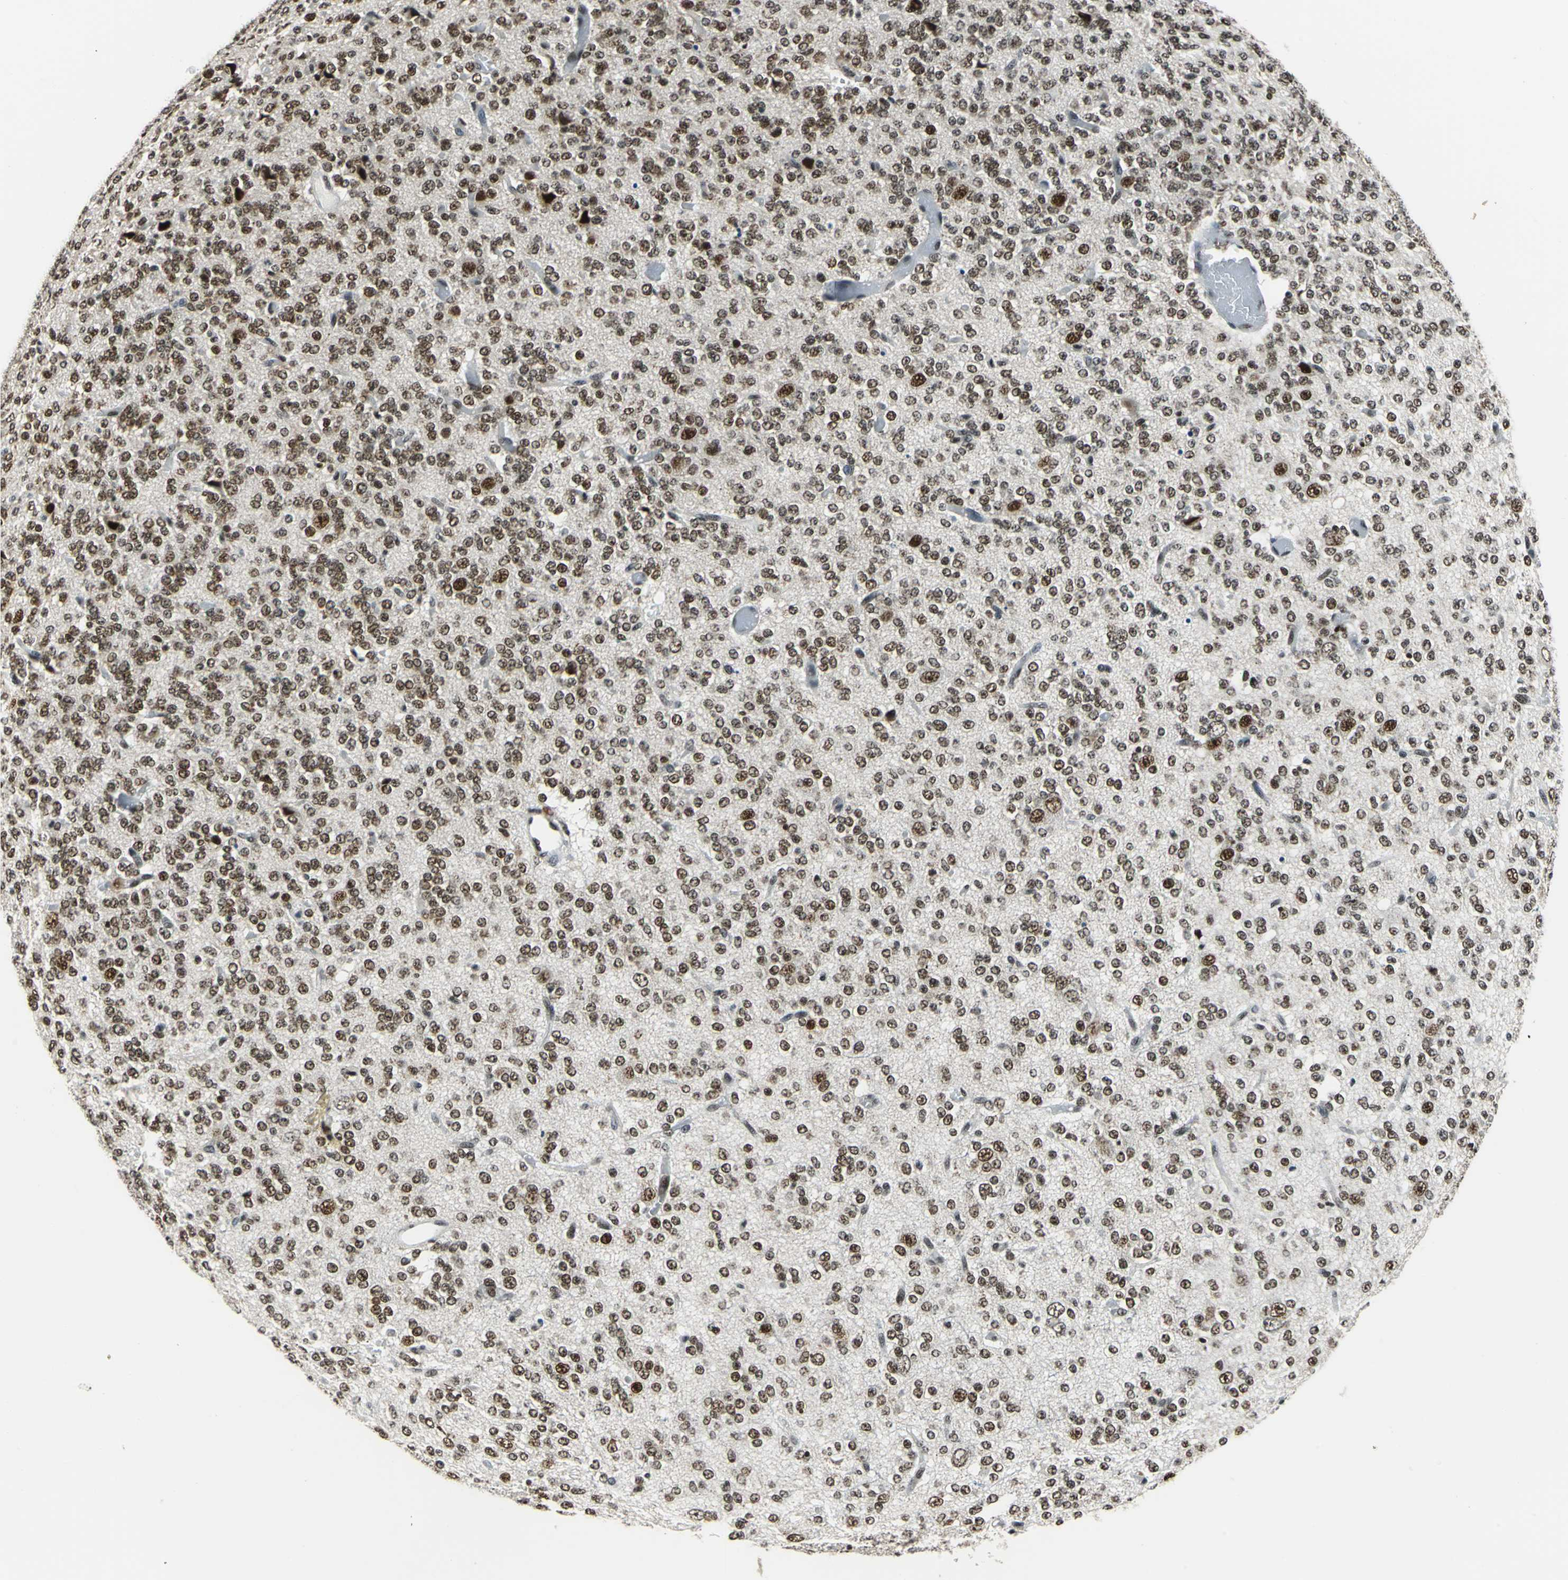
{"staining": {"intensity": "moderate", "quantity": ">75%", "location": "nuclear"}, "tissue": "glioma", "cell_type": "Tumor cells", "image_type": "cancer", "snomed": [{"axis": "morphology", "description": "Glioma, malignant, Low grade"}, {"axis": "topography", "description": "Brain"}], "caption": "IHC staining of glioma, which exhibits medium levels of moderate nuclear staining in approximately >75% of tumor cells indicating moderate nuclear protein staining. The staining was performed using DAB (brown) for protein detection and nuclei were counterstained in hematoxylin (blue).", "gene": "BCLAF1", "patient": {"sex": "male", "age": 38}}